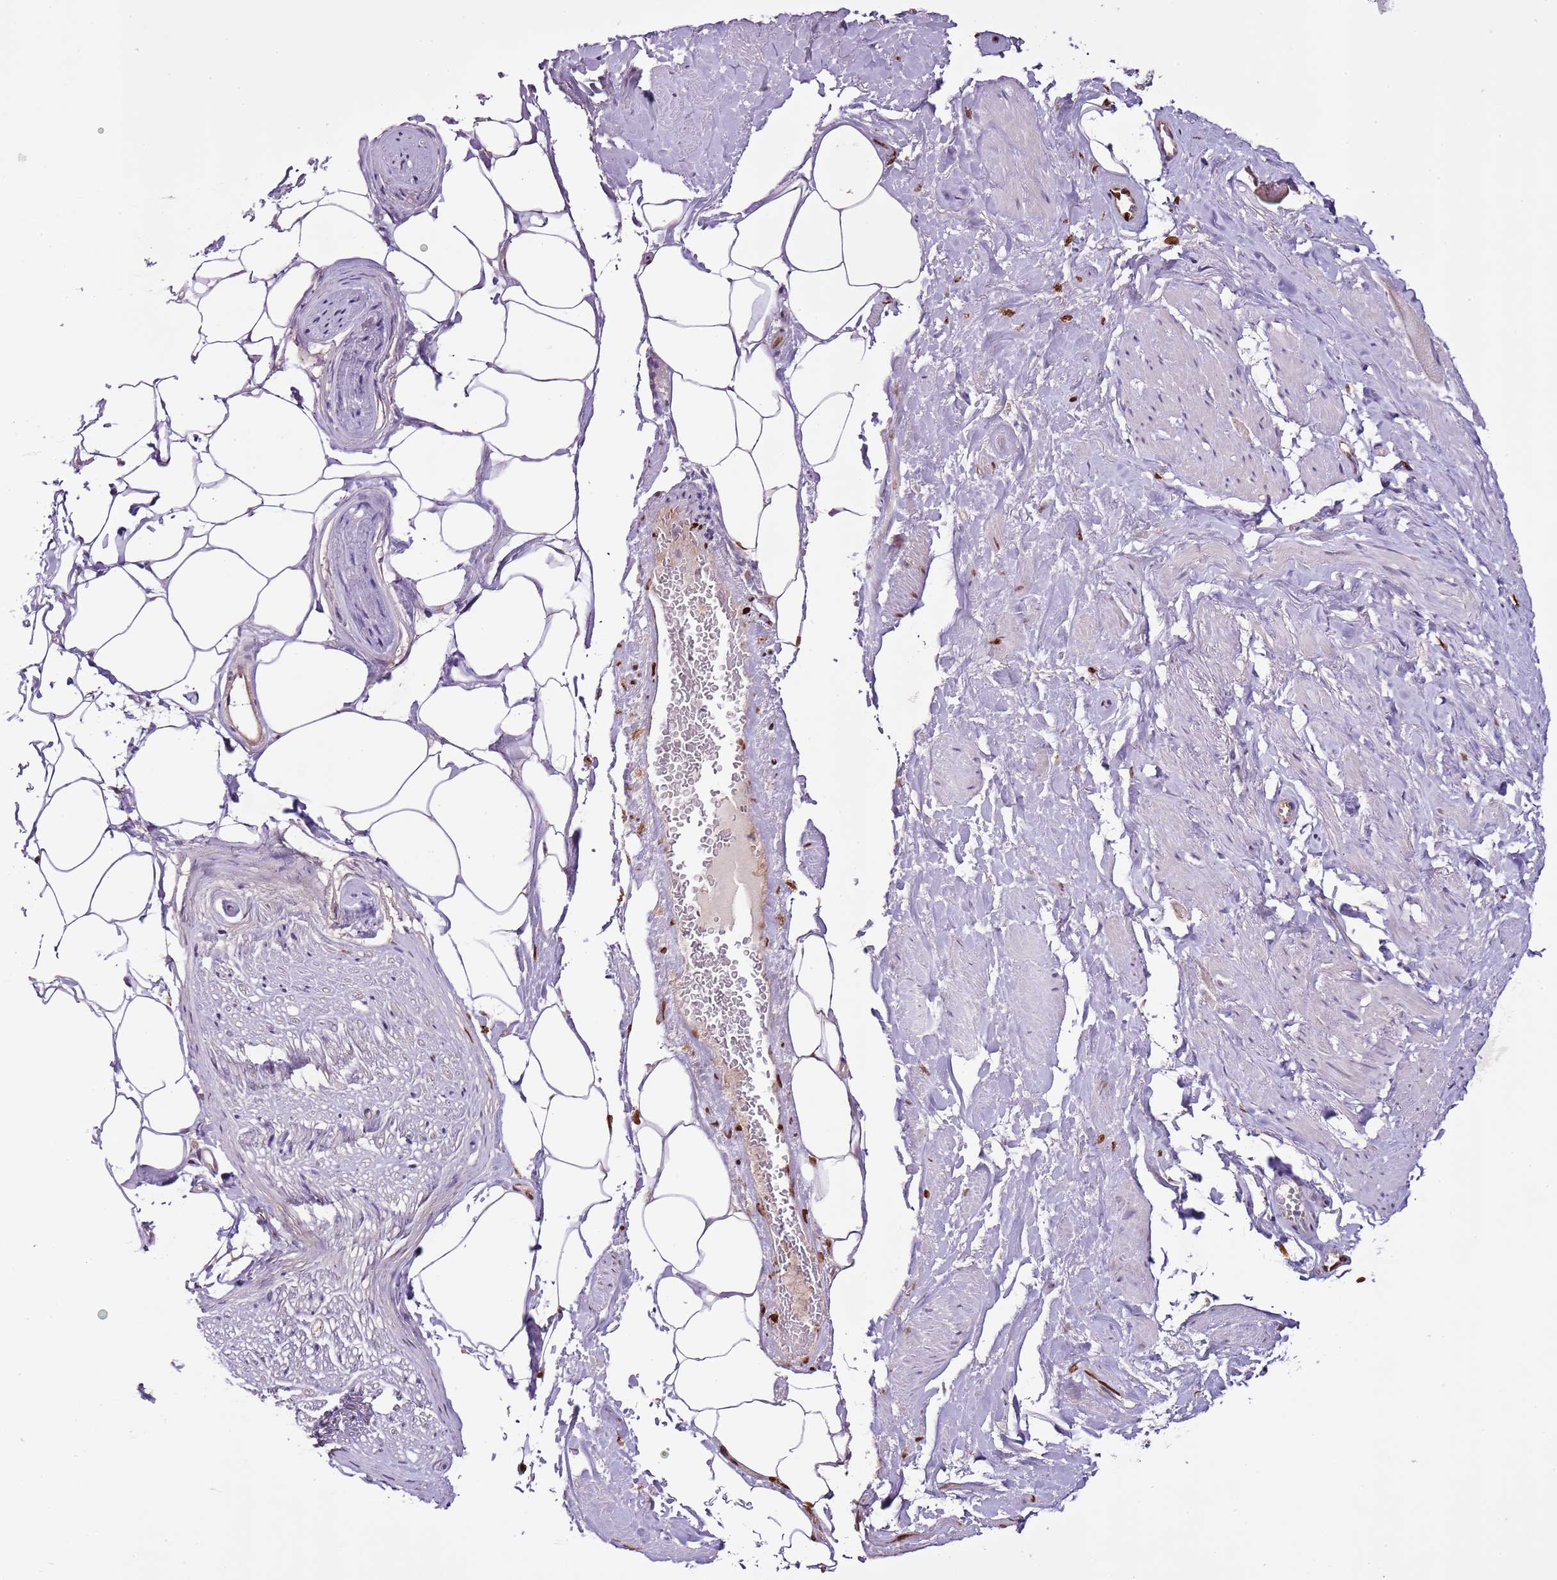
{"staining": {"intensity": "negative", "quantity": "none", "location": "none"}, "tissue": "adipose tissue", "cell_type": "Adipocytes", "image_type": "normal", "snomed": [{"axis": "morphology", "description": "Normal tissue, NOS"}, {"axis": "morphology", "description": "Adenocarcinoma, Low grade"}, {"axis": "topography", "description": "Prostate"}, {"axis": "topography", "description": "Peripheral nerve tissue"}], "caption": "Immunohistochemistry photomicrograph of benign adipose tissue: adipose tissue stained with DAB (3,3'-diaminobenzidine) exhibits no significant protein expression in adipocytes.", "gene": "CMKLR1", "patient": {"sex": "male", "age": 63}}